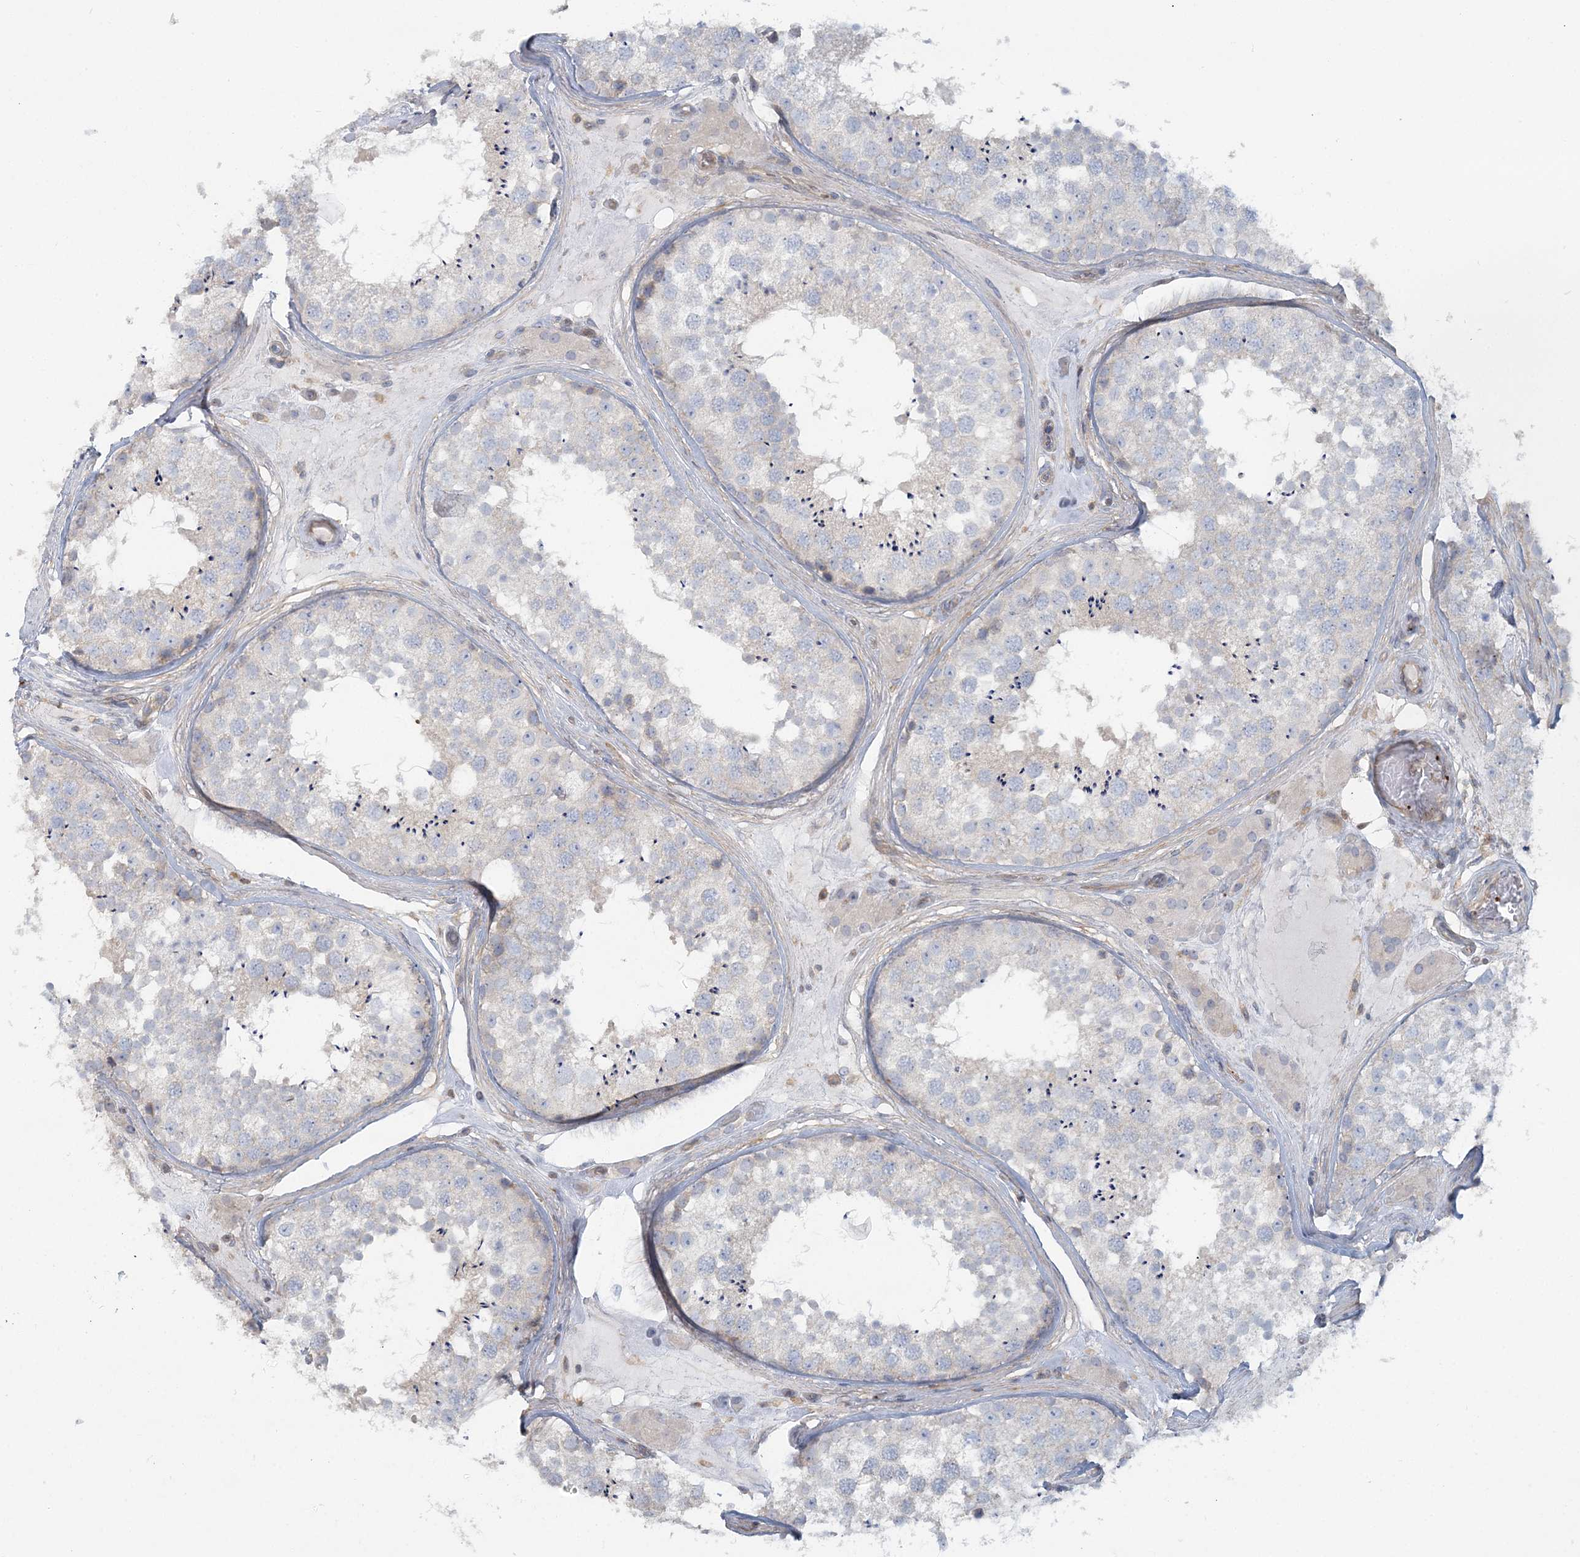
{"staining": {"intensity": "negative", "quantity": "none", "location": "none"}, "tissue": "testis", "cell_type": "Cells in seminiferous ducts", "image_type": "normal", "snomed": [{"axis": "morphology", "description": "Normal tissue, NOS"}, {"axis": "topography", "description": "Testis"}], "caption": "Immunohistochemistry (IHC) histopathology image of benign human testis stained for a protein (brown), which shows no staining in cells in seminiferous ducts.", "gene": "CUEDC2", "patient": {"sex": "male", "age": 46}}